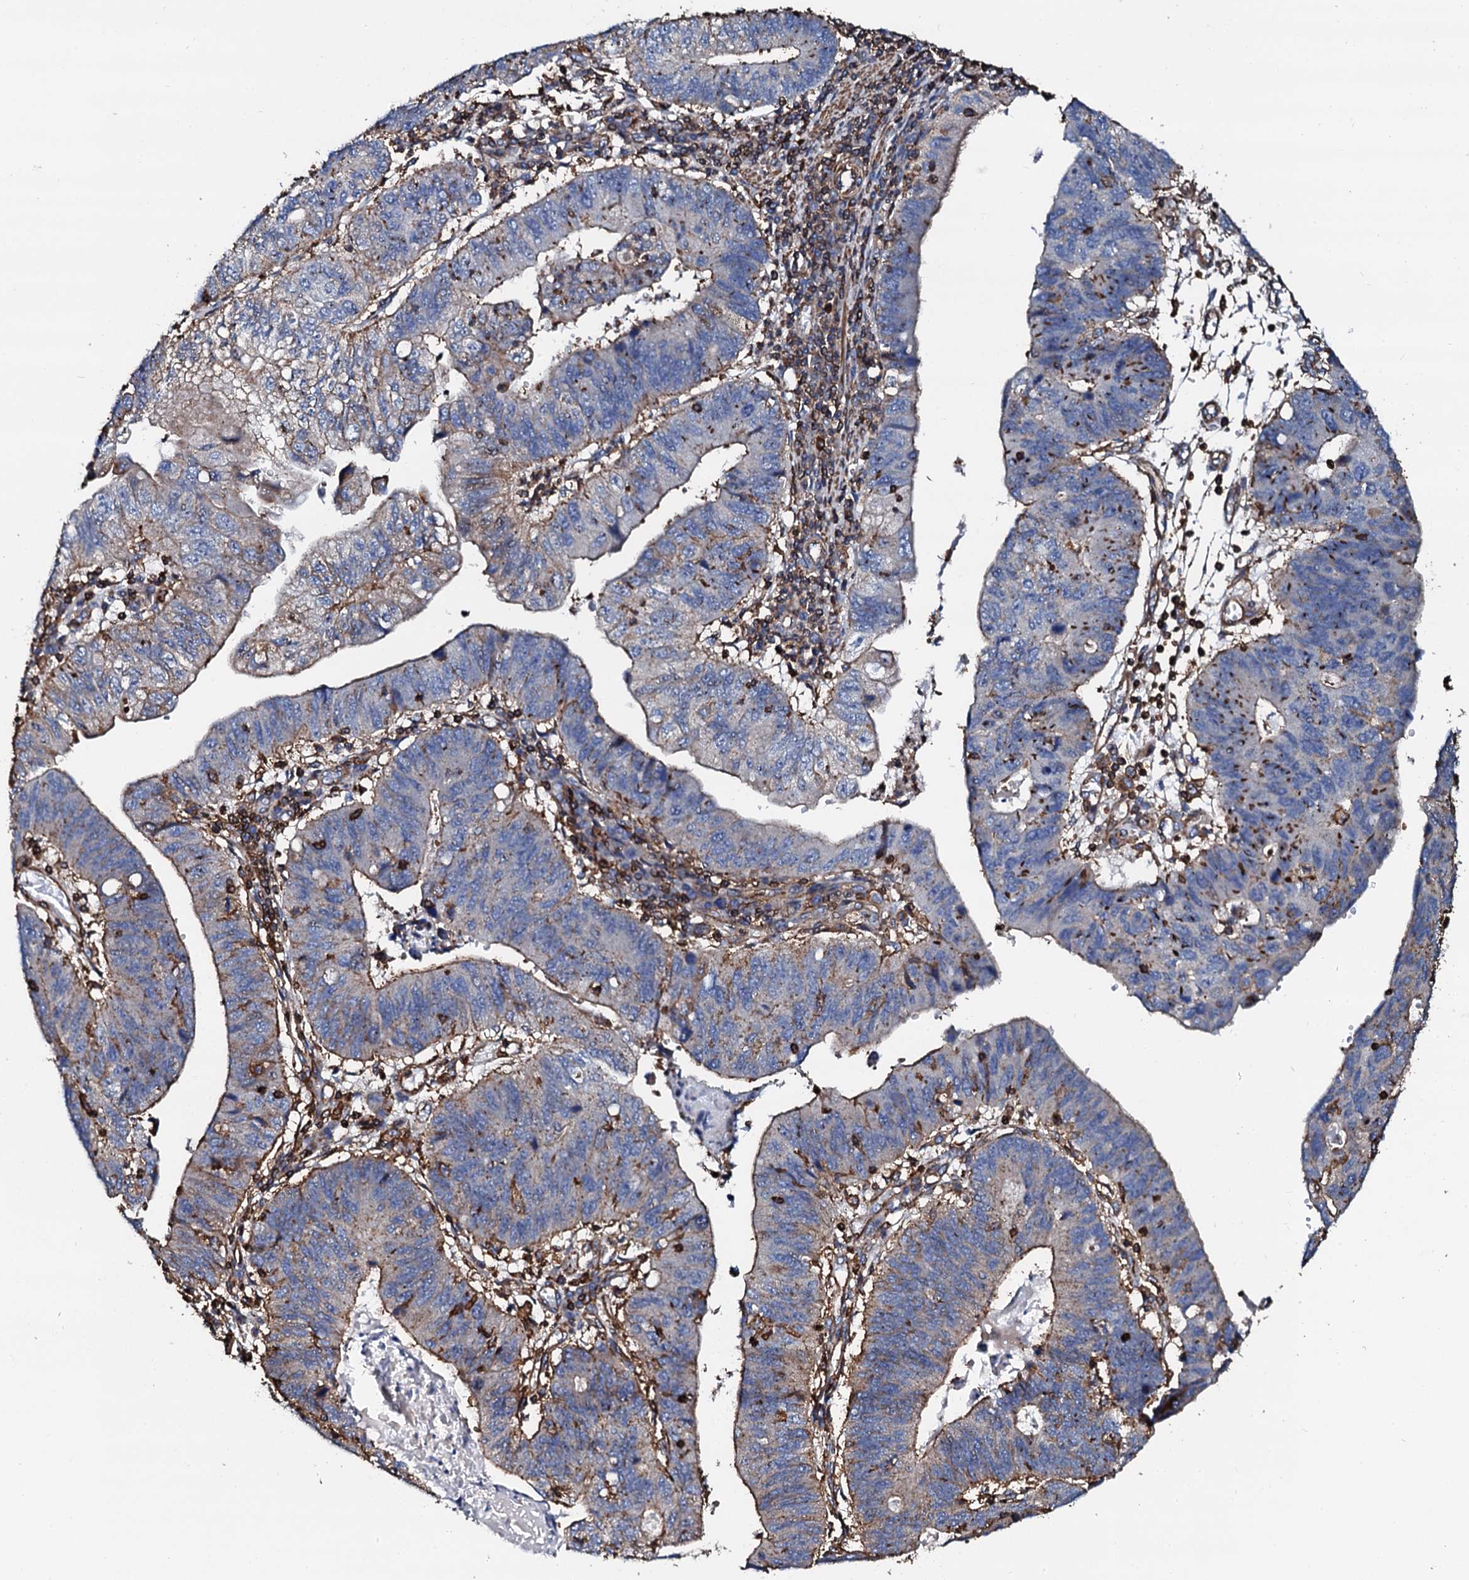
{"staining": {"intensity": "moderate", "quantity": "<25%", "location": "cytoplasmic/membranous"}, "tissue": "stomach cancer", "cell_type": "Tumor cells", "image_type": "cancer", "snomed": [{"axis": "morphology", "description": "Adenocarcinoma, NOS"}, {"axis": "topography", "description": "Stomach"}], "caption": "There is low levels of moderate cytoplasmic/membranous expression in tumor cells of stomach cancer (adenocarcinoma), as demonstrated by immunohistochemical staining (brown color).", "gene": "INTS10", "patient": {"sex": "male", "age": 59}}